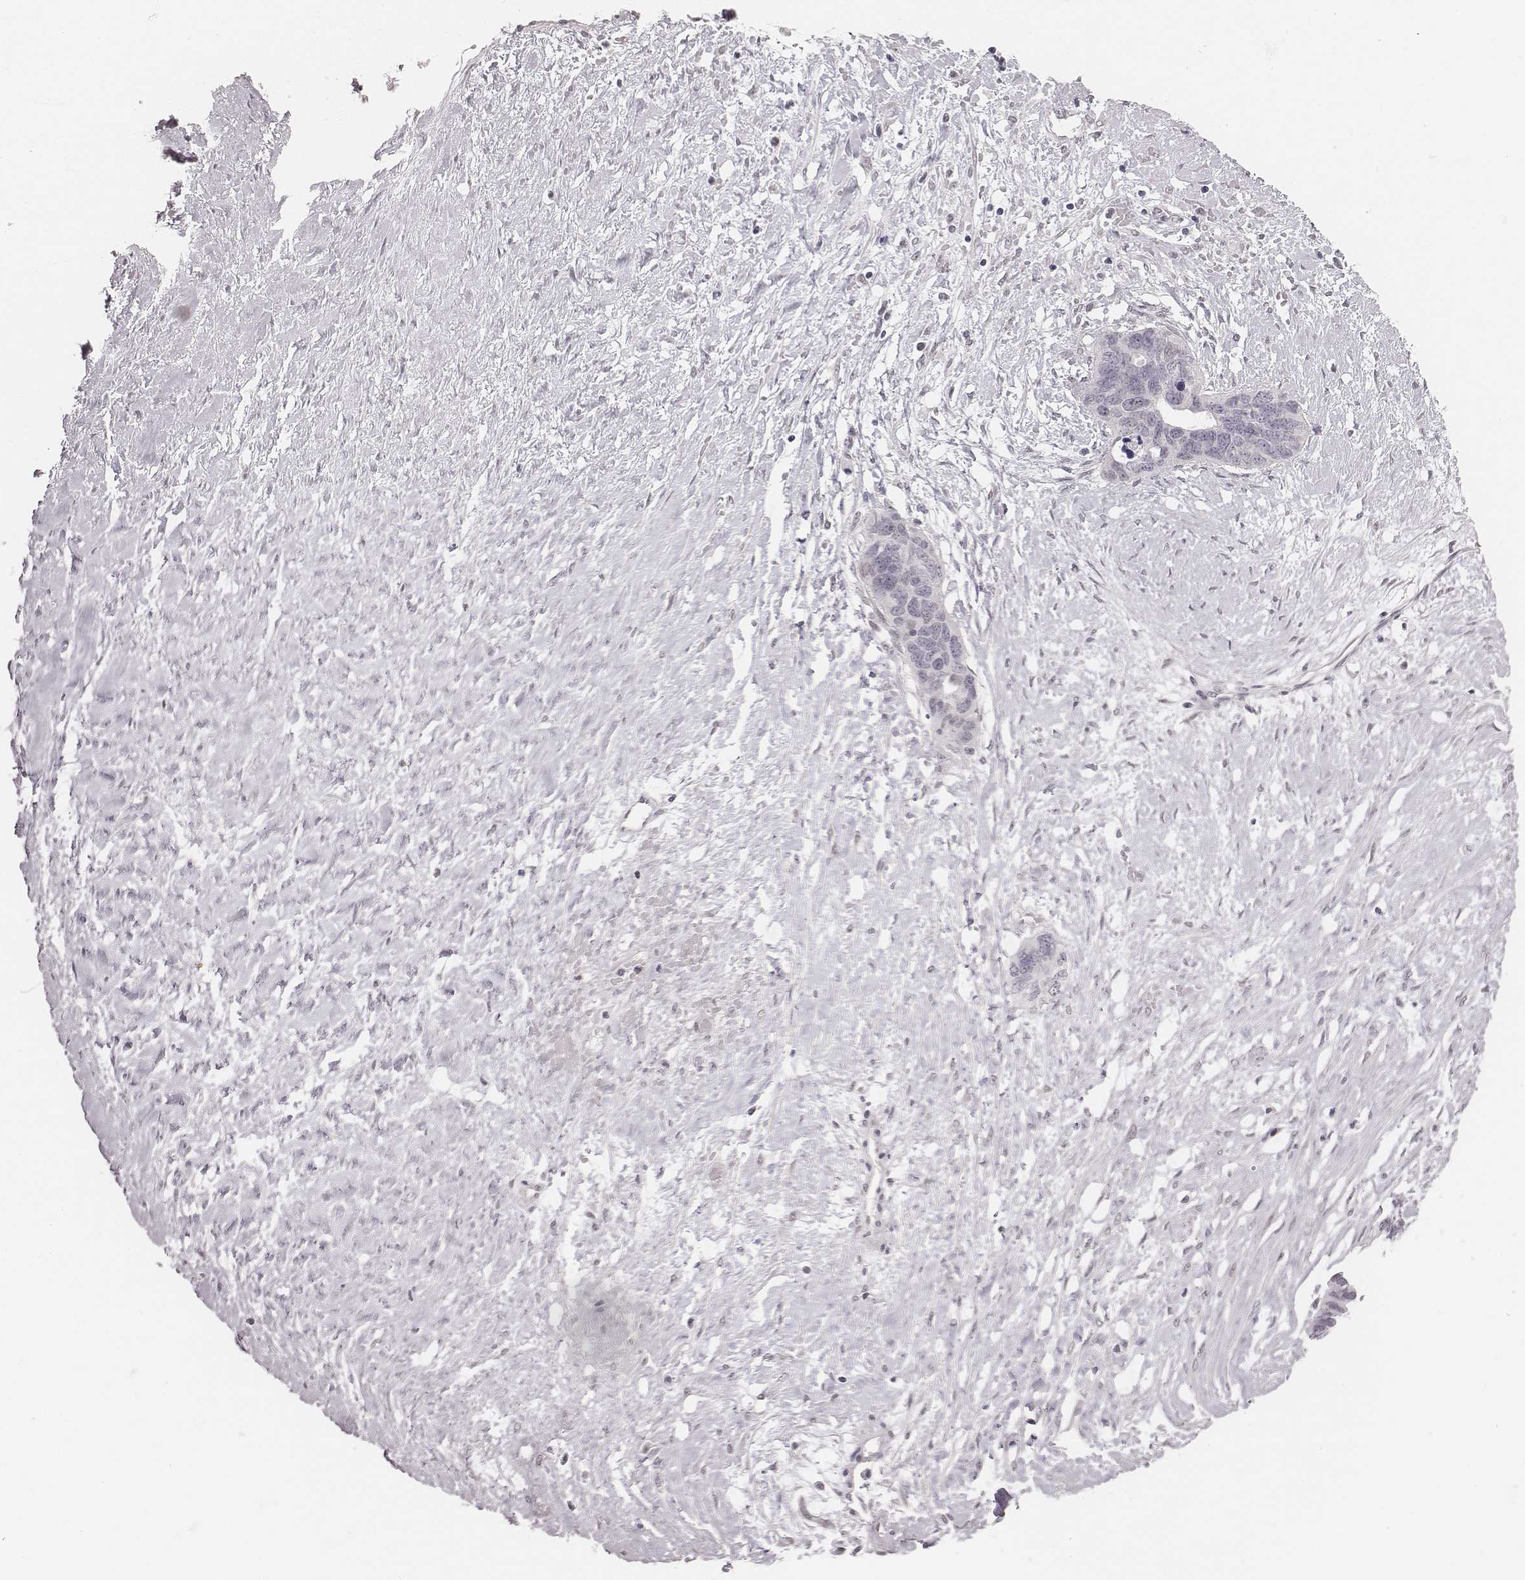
{"staining": {"intensity": "negative", "quantity": "none", "location": "none"}, "tissue": "ovarian cancer", "cell_type": "Tumor cells", "image_type": "cancer", "snomed": [{"axis": "morphology", "description": "Cystadenocarcinoma, serous, NOS"}, {"axis": "topography", "description": "Ovary"}], "caption": "The photomicrograph exhibits no significant expression in tumor cells of ovarian cancer (serous cystadenocarcinoma).", "gene": "RPGRIP1", "patient": {"sex": "female", "age": 69}}